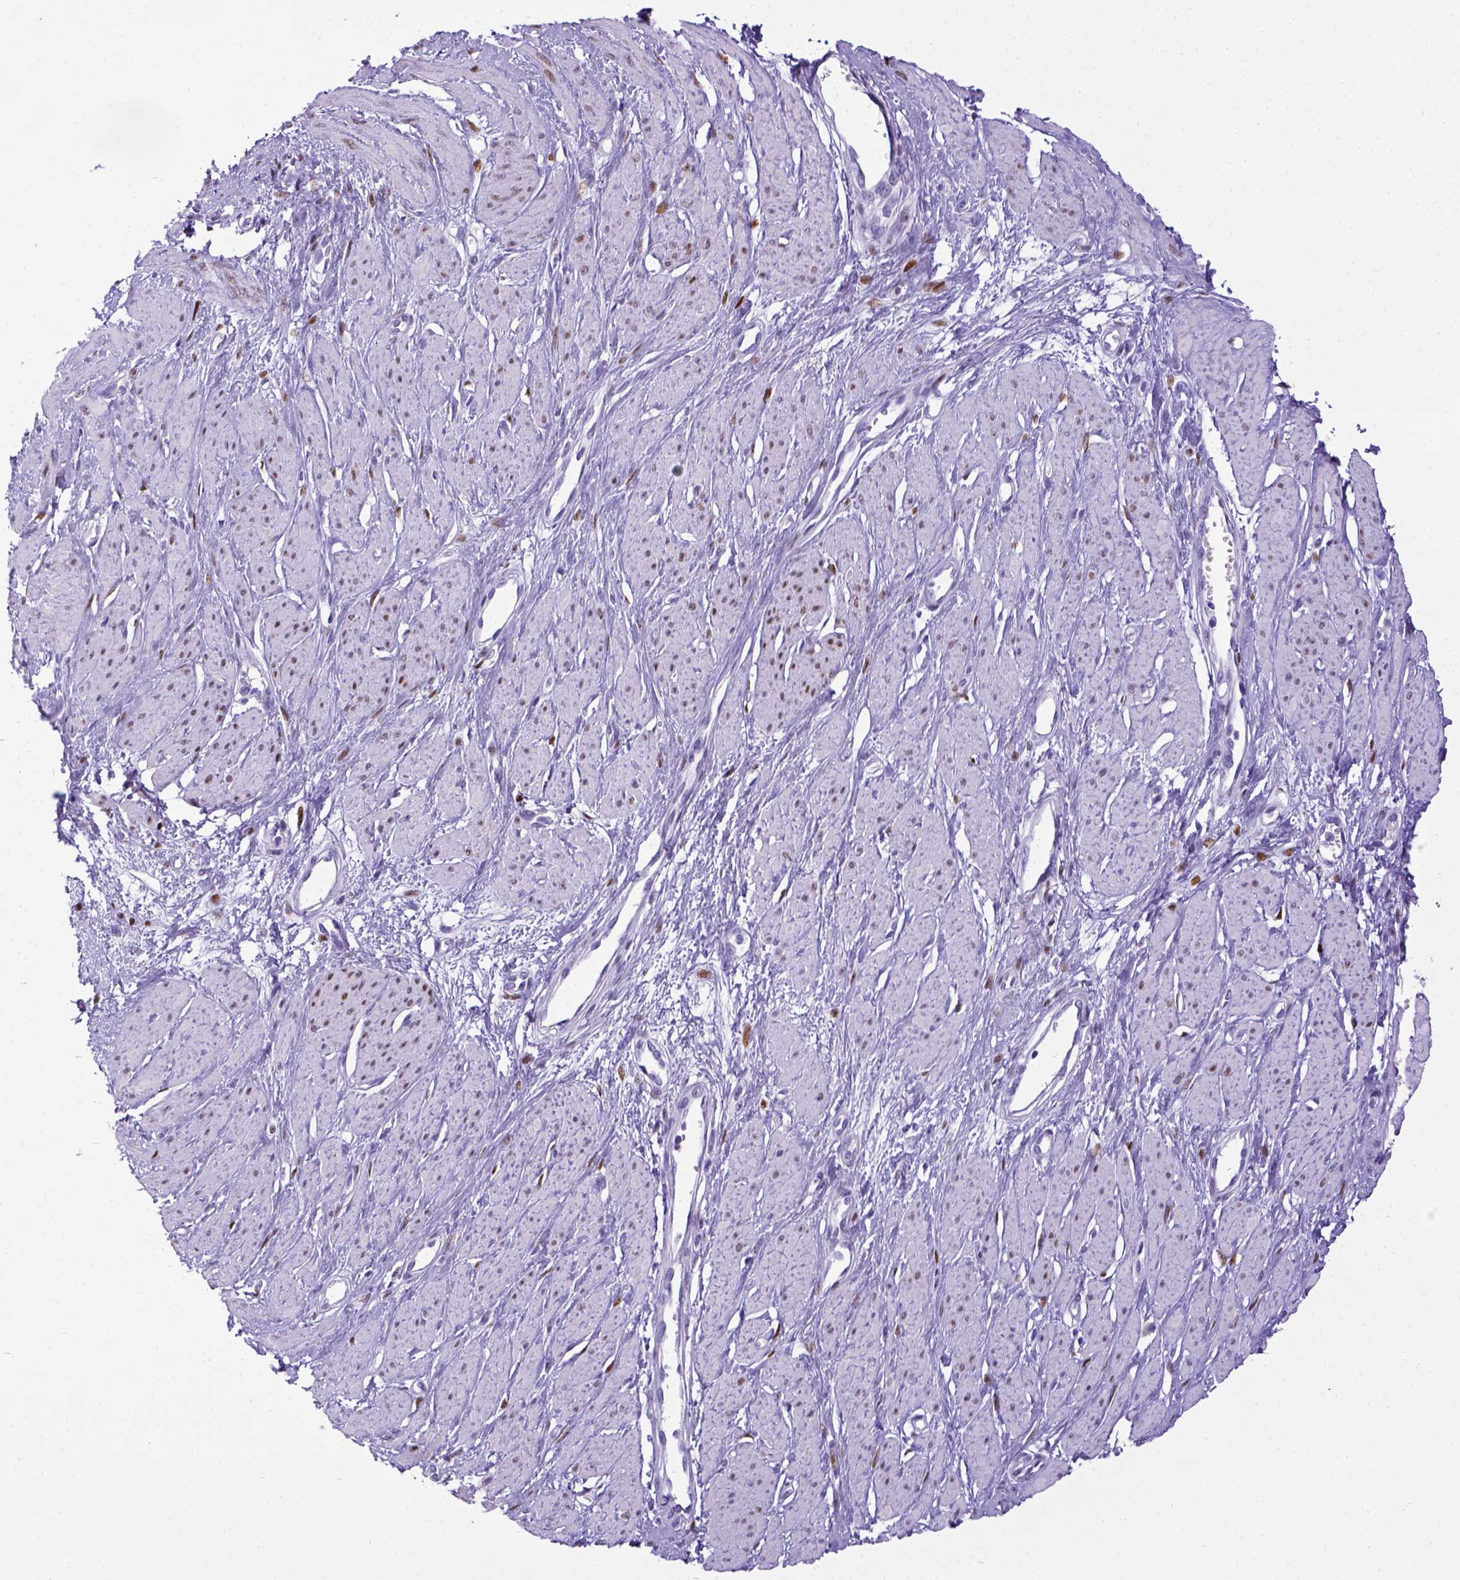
{"staining": {"intensity": "moderate", "quantity": "<25%", "location": "nuclear"}, "tissue": "smooth muscle", "cell_type": "Smooth muscle cells", "image_type": "normal", "snomed": [{"axis": "morphology", "description": "Normal tissue, NOS"}, {"axis": "topography", "description": "Smooth muscle"}, {"axis": "topography", "description": "Uterus"}], "caption": "Moderate nuclear positivity is present in about <25% of smooth muscle cells in unremarkable smooth muscle. The staining was performed using DAB, with brown indicating positive protein expression. Nuclei are stained blue with hematoxylin.", "gene": "ESR1", "patient": {"sex": "female", "age": 39}}